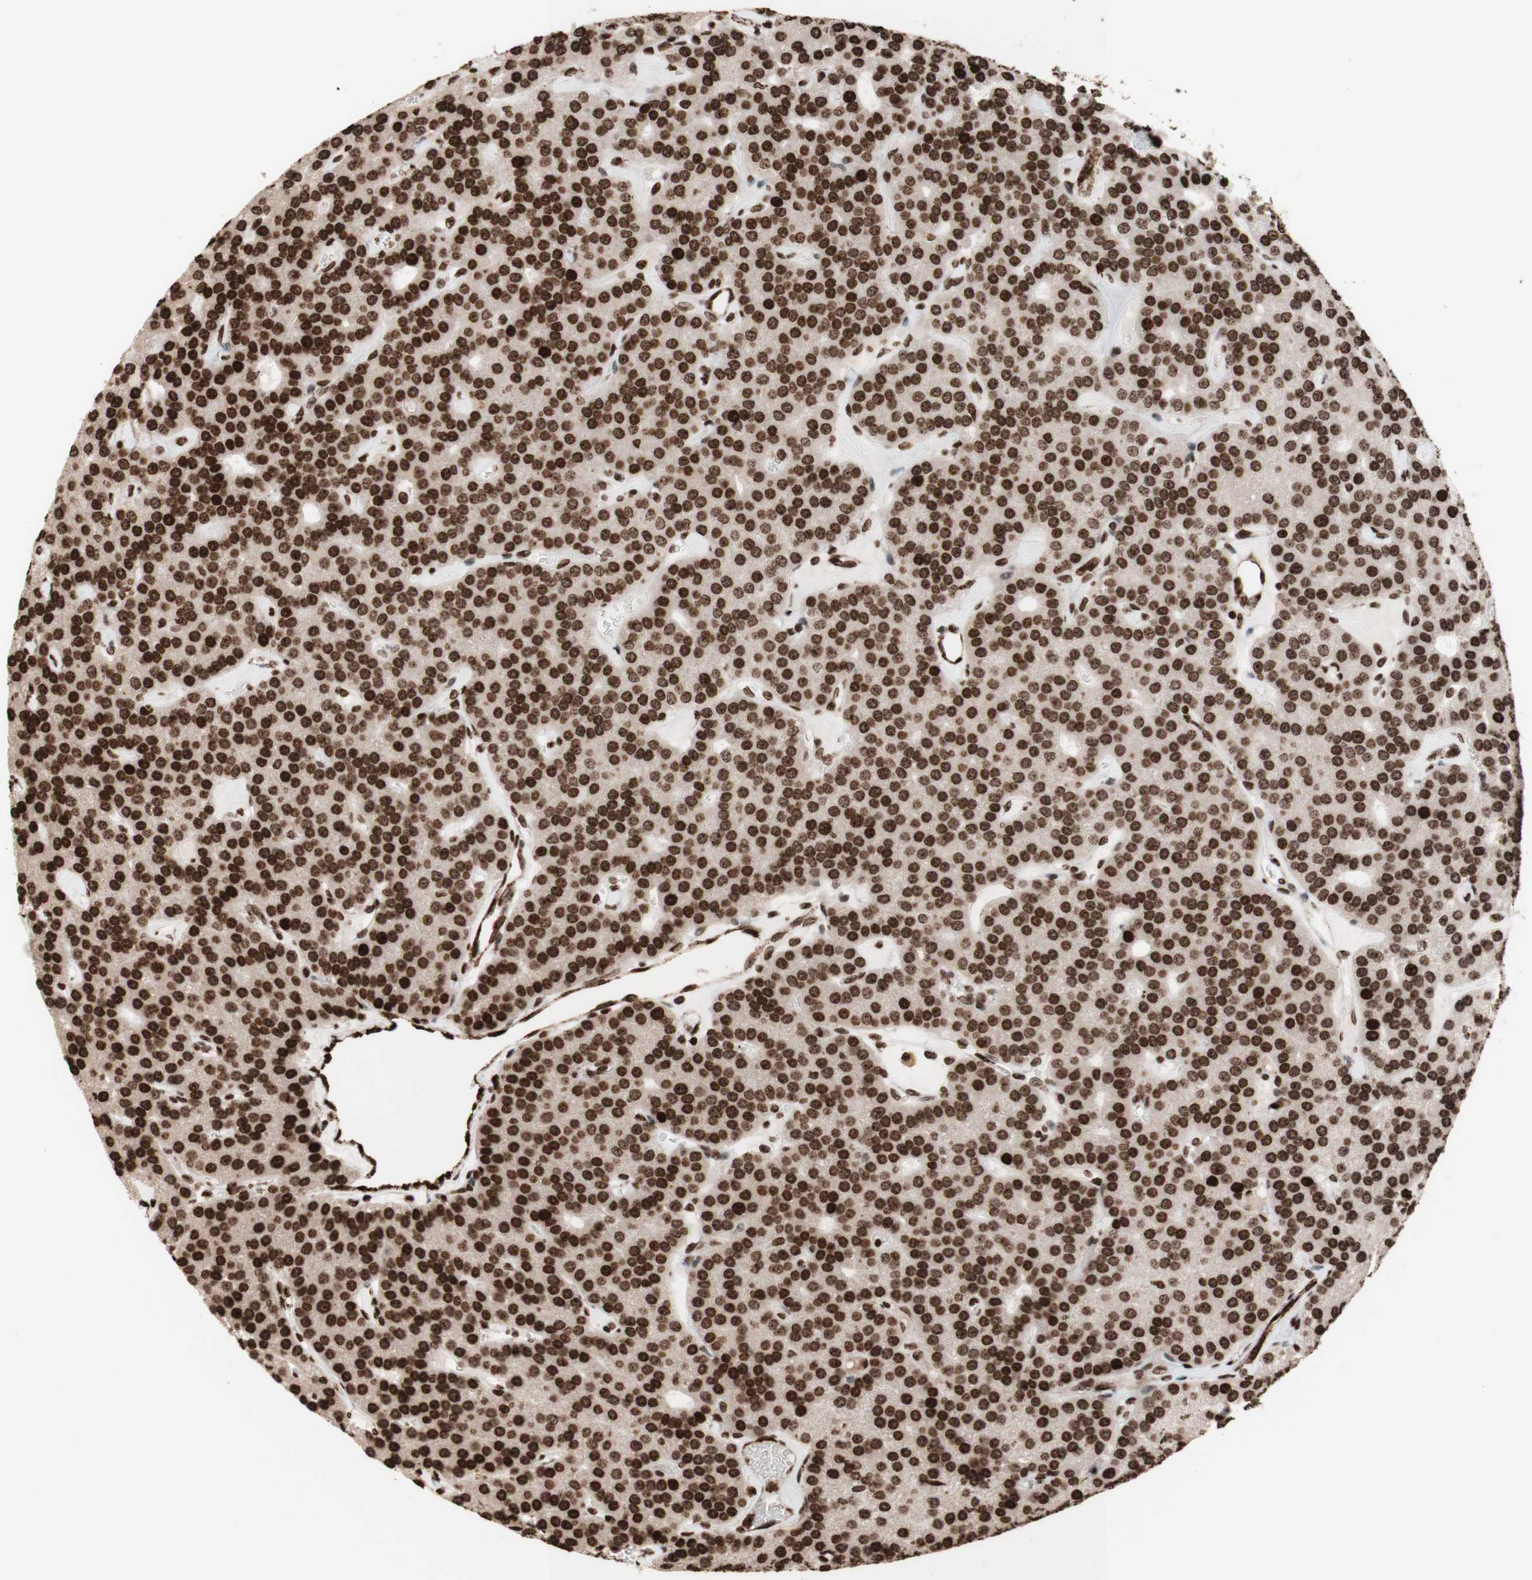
{"staining": {"intensity": "strong", "quantity": ">75%", "location": "nuclear"}, "tissue": "parathyroid gland", "cell_type": "Glandular cells", "image_type": "normal", "snomed": [{"axis": "morphology", "description": "Normal tissue, NOS"}, {"axis": "morphology", "description": "Adenoma, NOS"}, {"axis": "topography", "description": "Parathyroid gland"}], "caption": "High-magnification brightfield microscopy of unremarkable parathyroid gland stained with DAB (3,3'-diaminobenzidine) (brown) and counterstained with hematoxylin (blue). glandular cells exhibit strong nuclear positivity is present in approximately>75% of cells. (DAB (3,3'-diaminobenzidine) IHC with brightfield microscopy, high magnification).", "gene": "NCAPD2", "patient": {"sex": "female", "age": 86}}